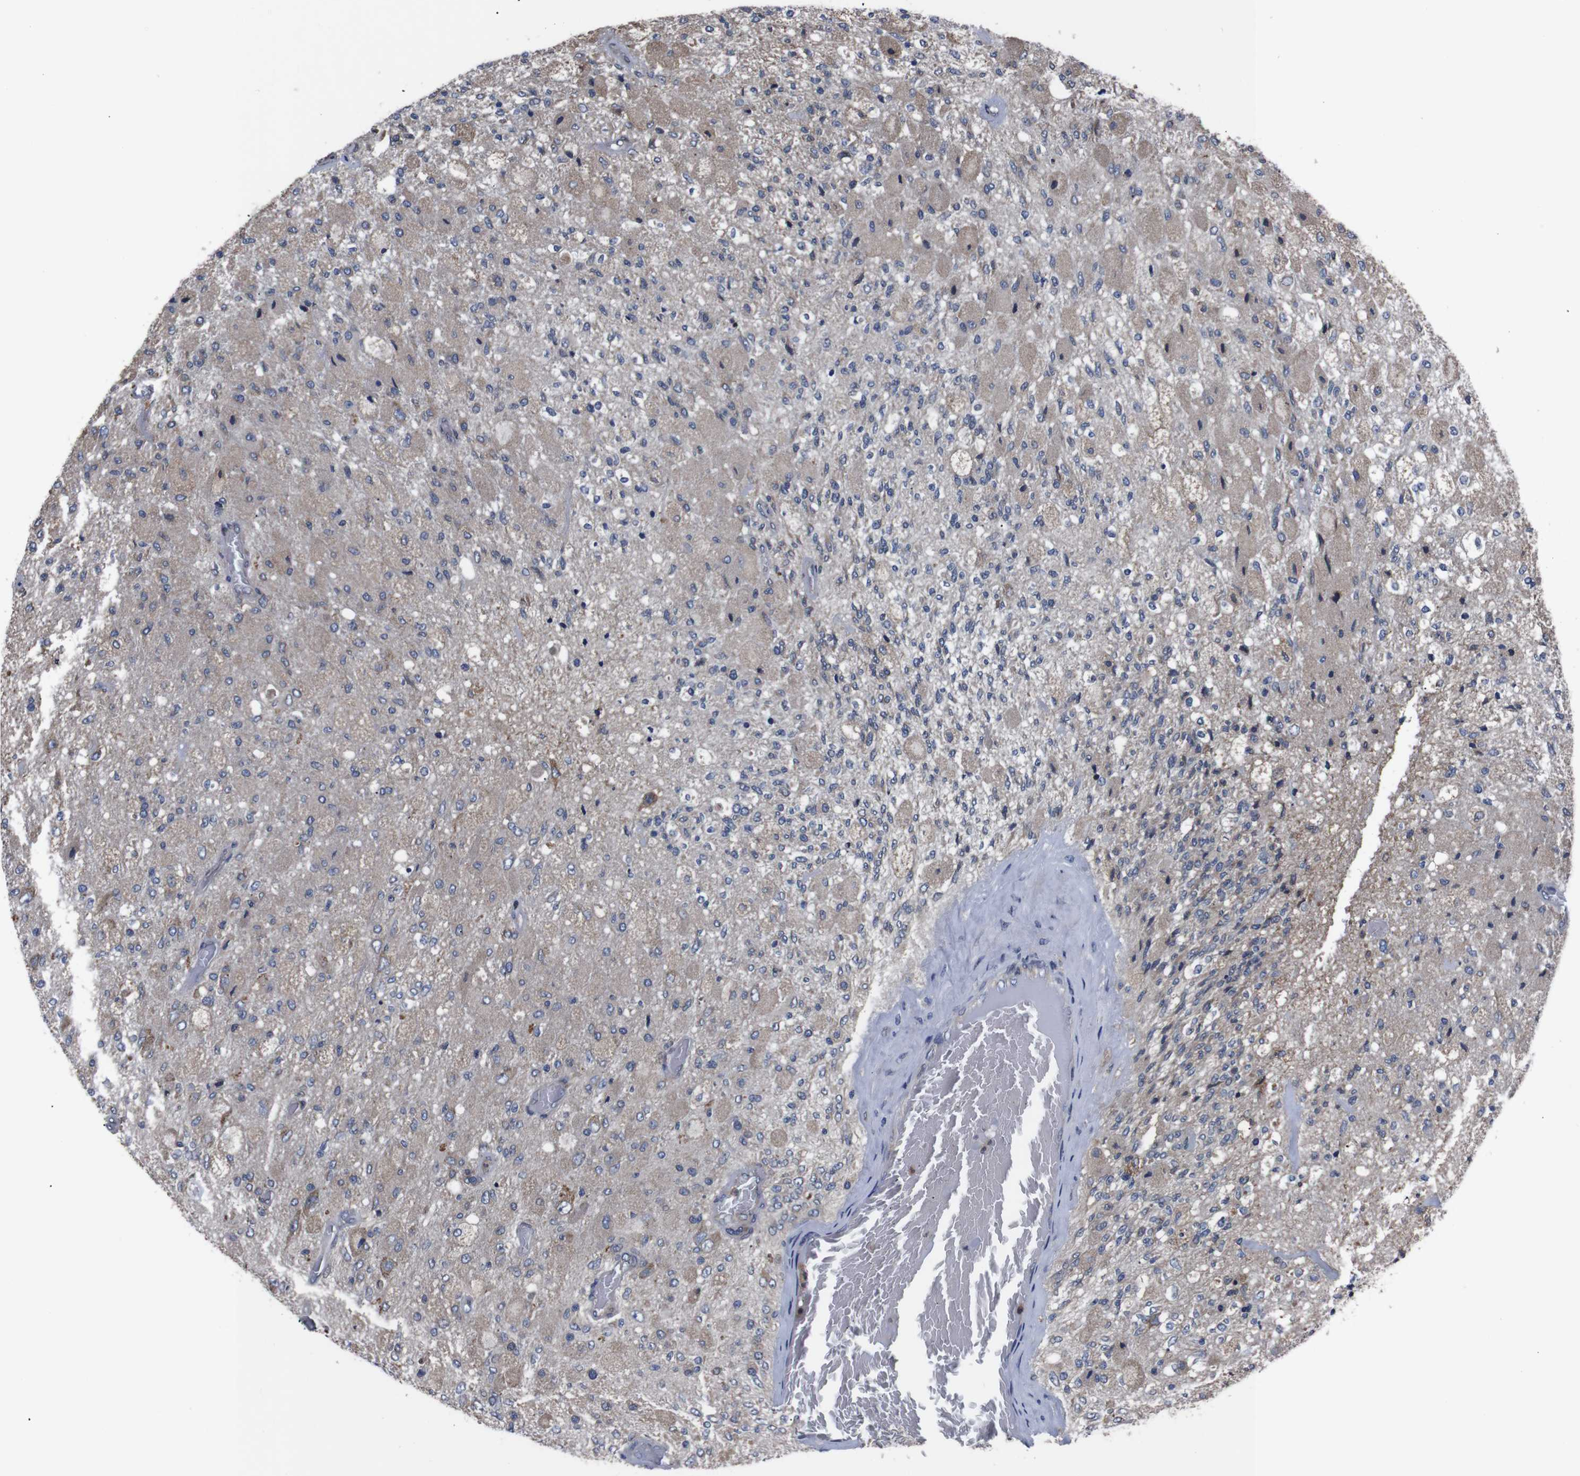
{"staining": {"intensity": "moderate", "quantity": "<25%", "location": "cytoplasmic/membranous"}, "tissue": "glioma", "cell_type": "Tumor cells", "image_type": "cancer", "snomed": [{"axis": "morphology", "description": "Normal tissue, NOS"}, {"axis": "morphology", "description": "Glioma, malignant, High grade"}, {"axis": "topography", "description": "Cerebral cortex"}], "caption": "This photomicrograph displays immunohistochemistry staining of glioma, with low moderate cytoplasmic/membranous expression in approximately <25% of tumor cells.", "gene": "SIGMAR1", "patient": {"sex": "male", "age": 77}}